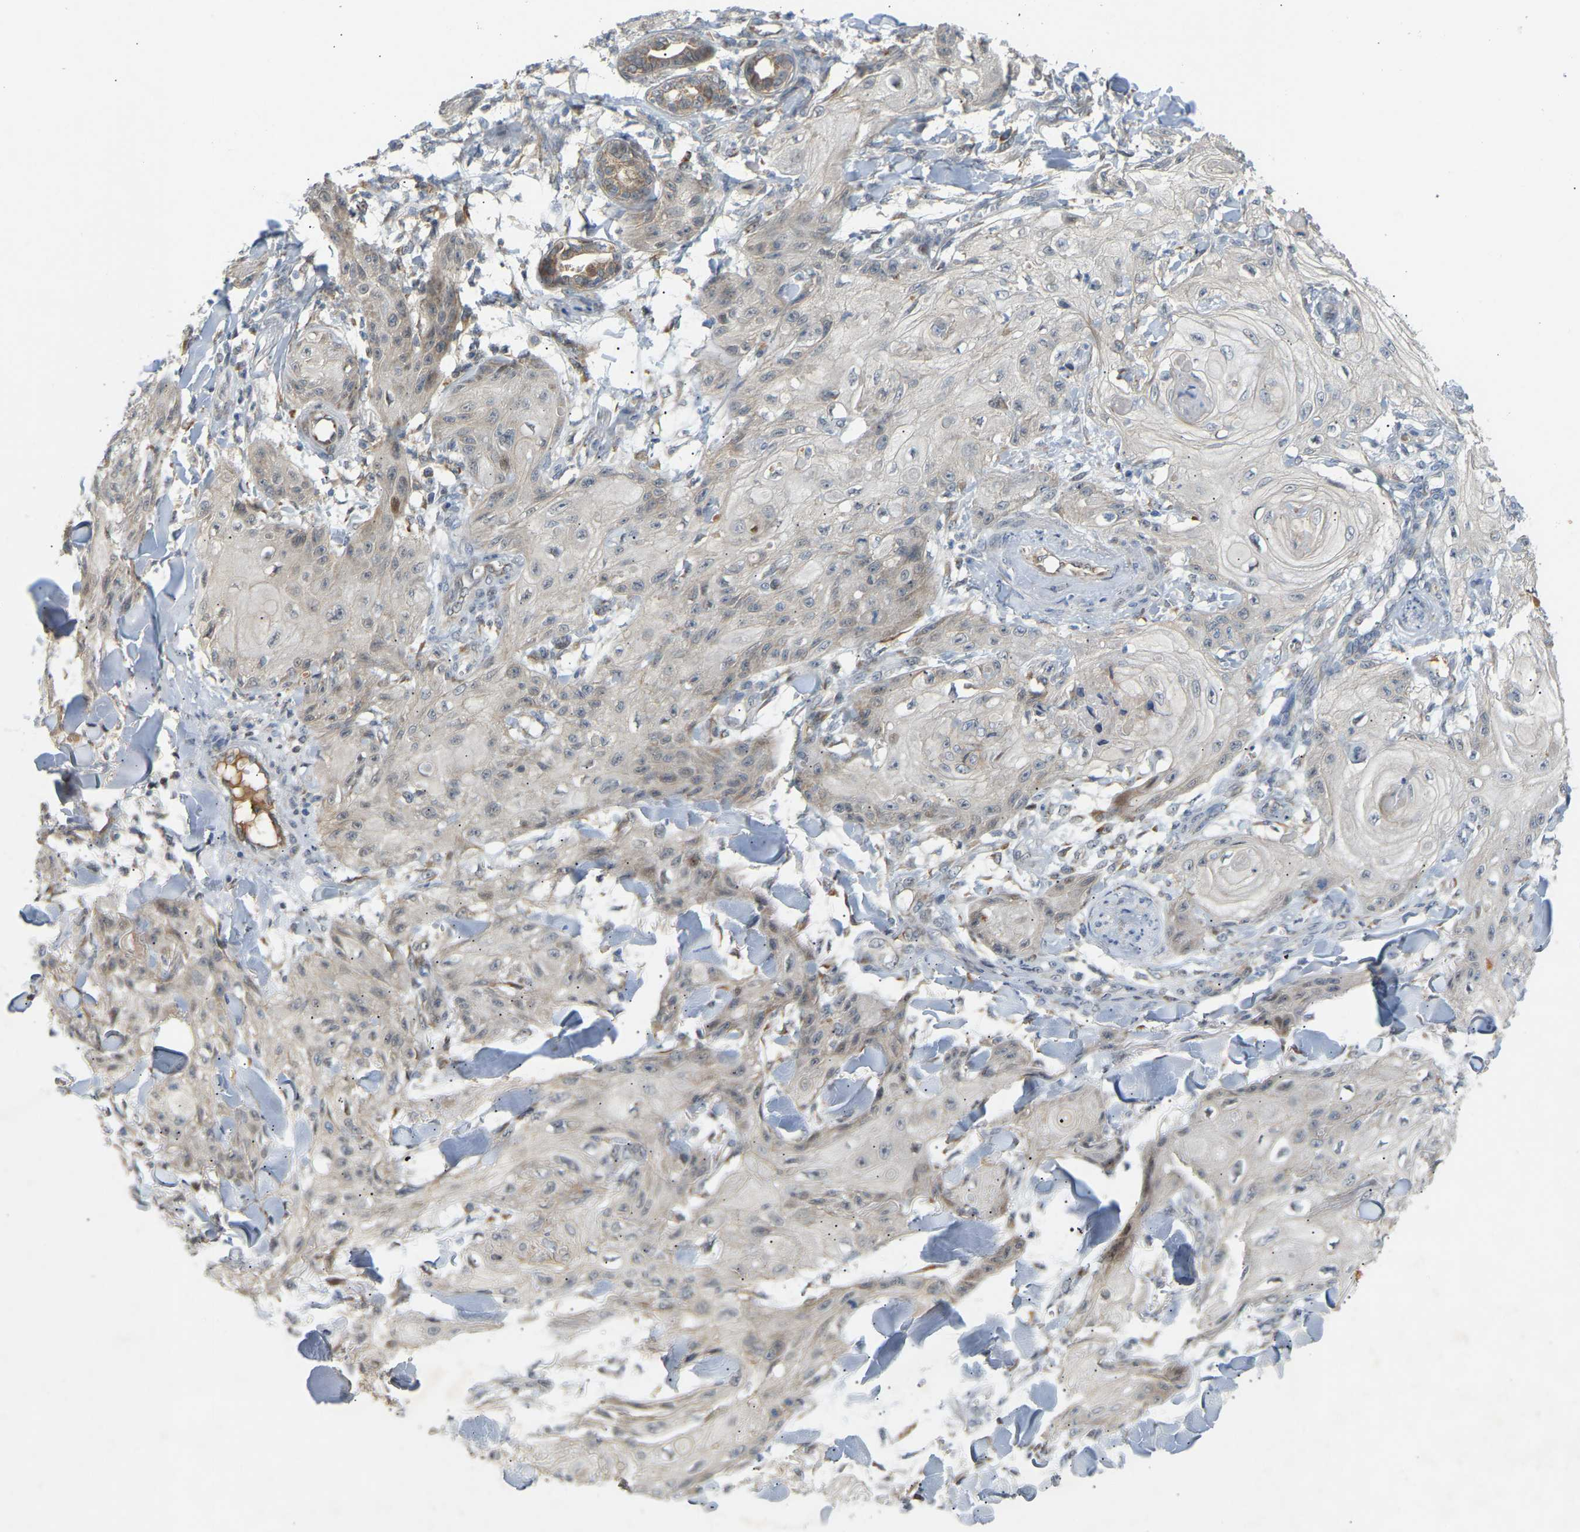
{"staining": {"intensity": "negative", "quantity": "none", "location": "none"}, "tissue": "skin cancer", "cell_type": "Tumor cells", "image_type": "cancer", "snomed": [{"axis": "morphology", "description": "Squamous cell carcinoma, NOS"}, {"axis": "topography", "description": "Skin"}], "caption": "Human squamous cell carcinoma (skin) stained for a protein using immunohistochemistry displays no positivity in tumor cells.", "gene": "PTCD1", "patient": {"sex": "male", "age": 74}}